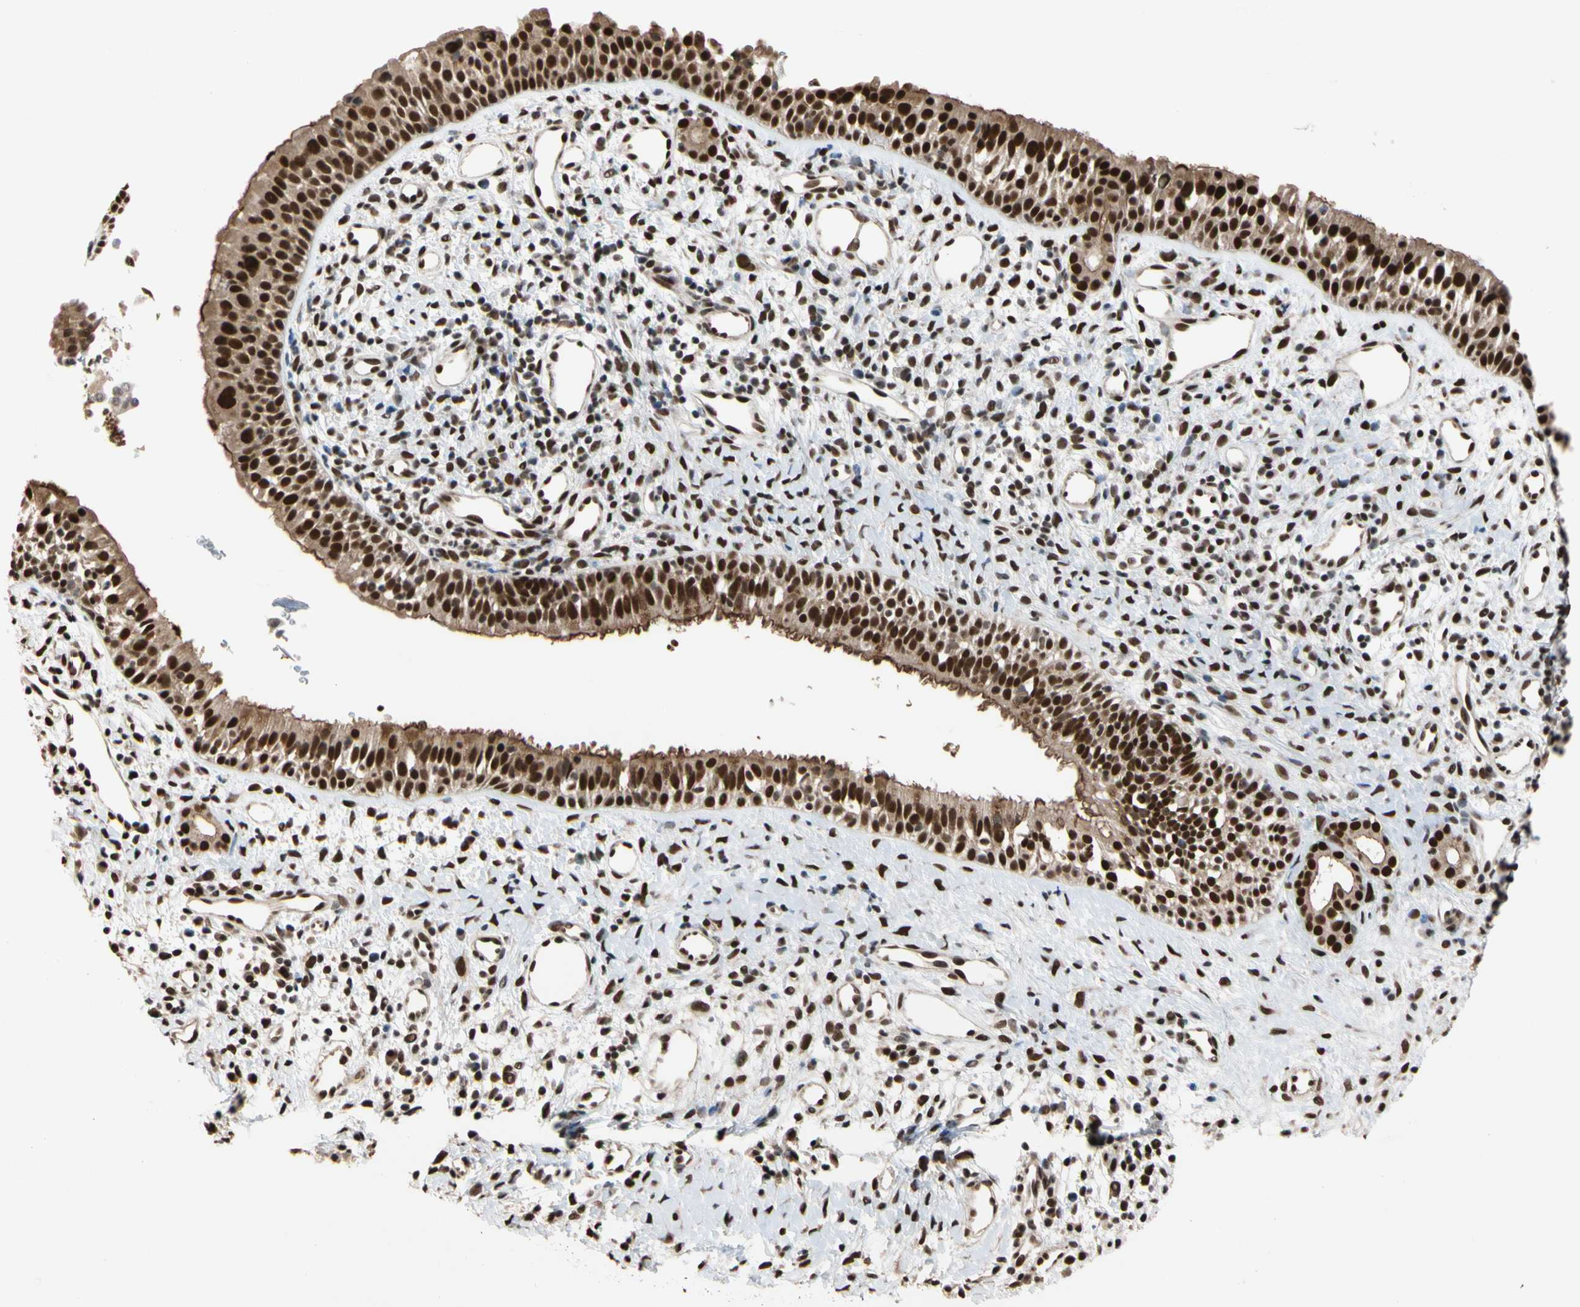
{"staining": {"intensity": "strong", "quantity": ">75%", "location": "cytoplasmic/membranous,nuclear"}, "tissue": "nasopharynx", "cell_type": "Respiratory epithelial cells", "image_type": "normal", "snomed": [{"axis": "morphology", "description": "Normal tissue, NOS"}, {"axis": "topography", "description": "Nasopharynx"}], "caption": "Protein analysis of benign nasopharynx reveals strong cytoplasmic/membranous,nuclear expression in about >75% of respiratory epithelial cells.", "gene": "FAM98B", "patient": {"sex": "male", "age": 22}}